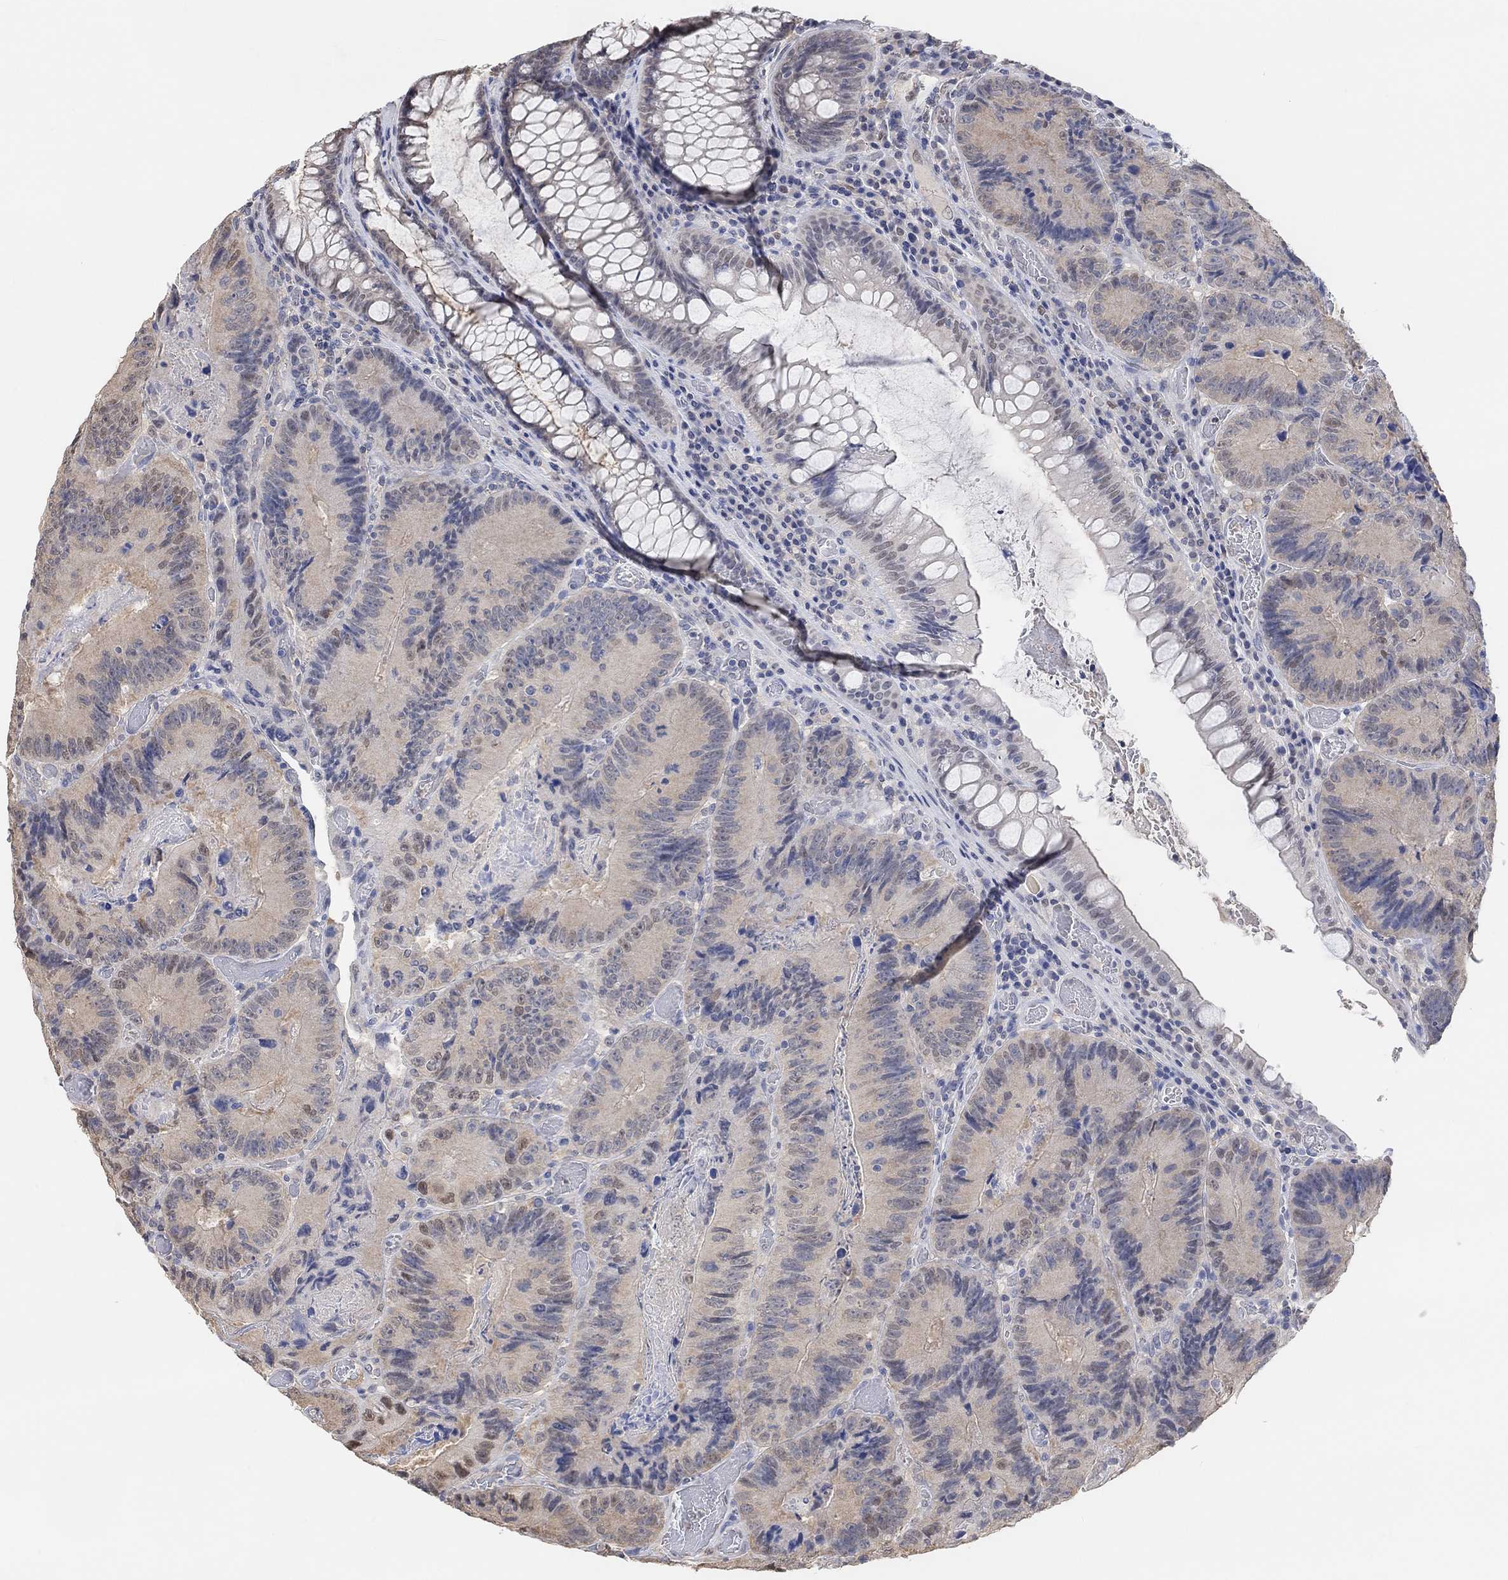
{"staining": {"intensity": "negative", "quantity": "none", "location": "none"}, "tissue": "colorectal cancer", "cell_type": "Tumor cells", "image_type": "cancer", "snomed": [{"axis": "morphology", "description": "Adenocarcinoma, NOS"}, {"axis": "topography", "description": "Colon"}], "caption": "Tumor cells are negative for protein expression in human colorectal cancer (adenocarcinoma).", "gene": "MUC1", "patient": {"sex": "female", "age": 86}}